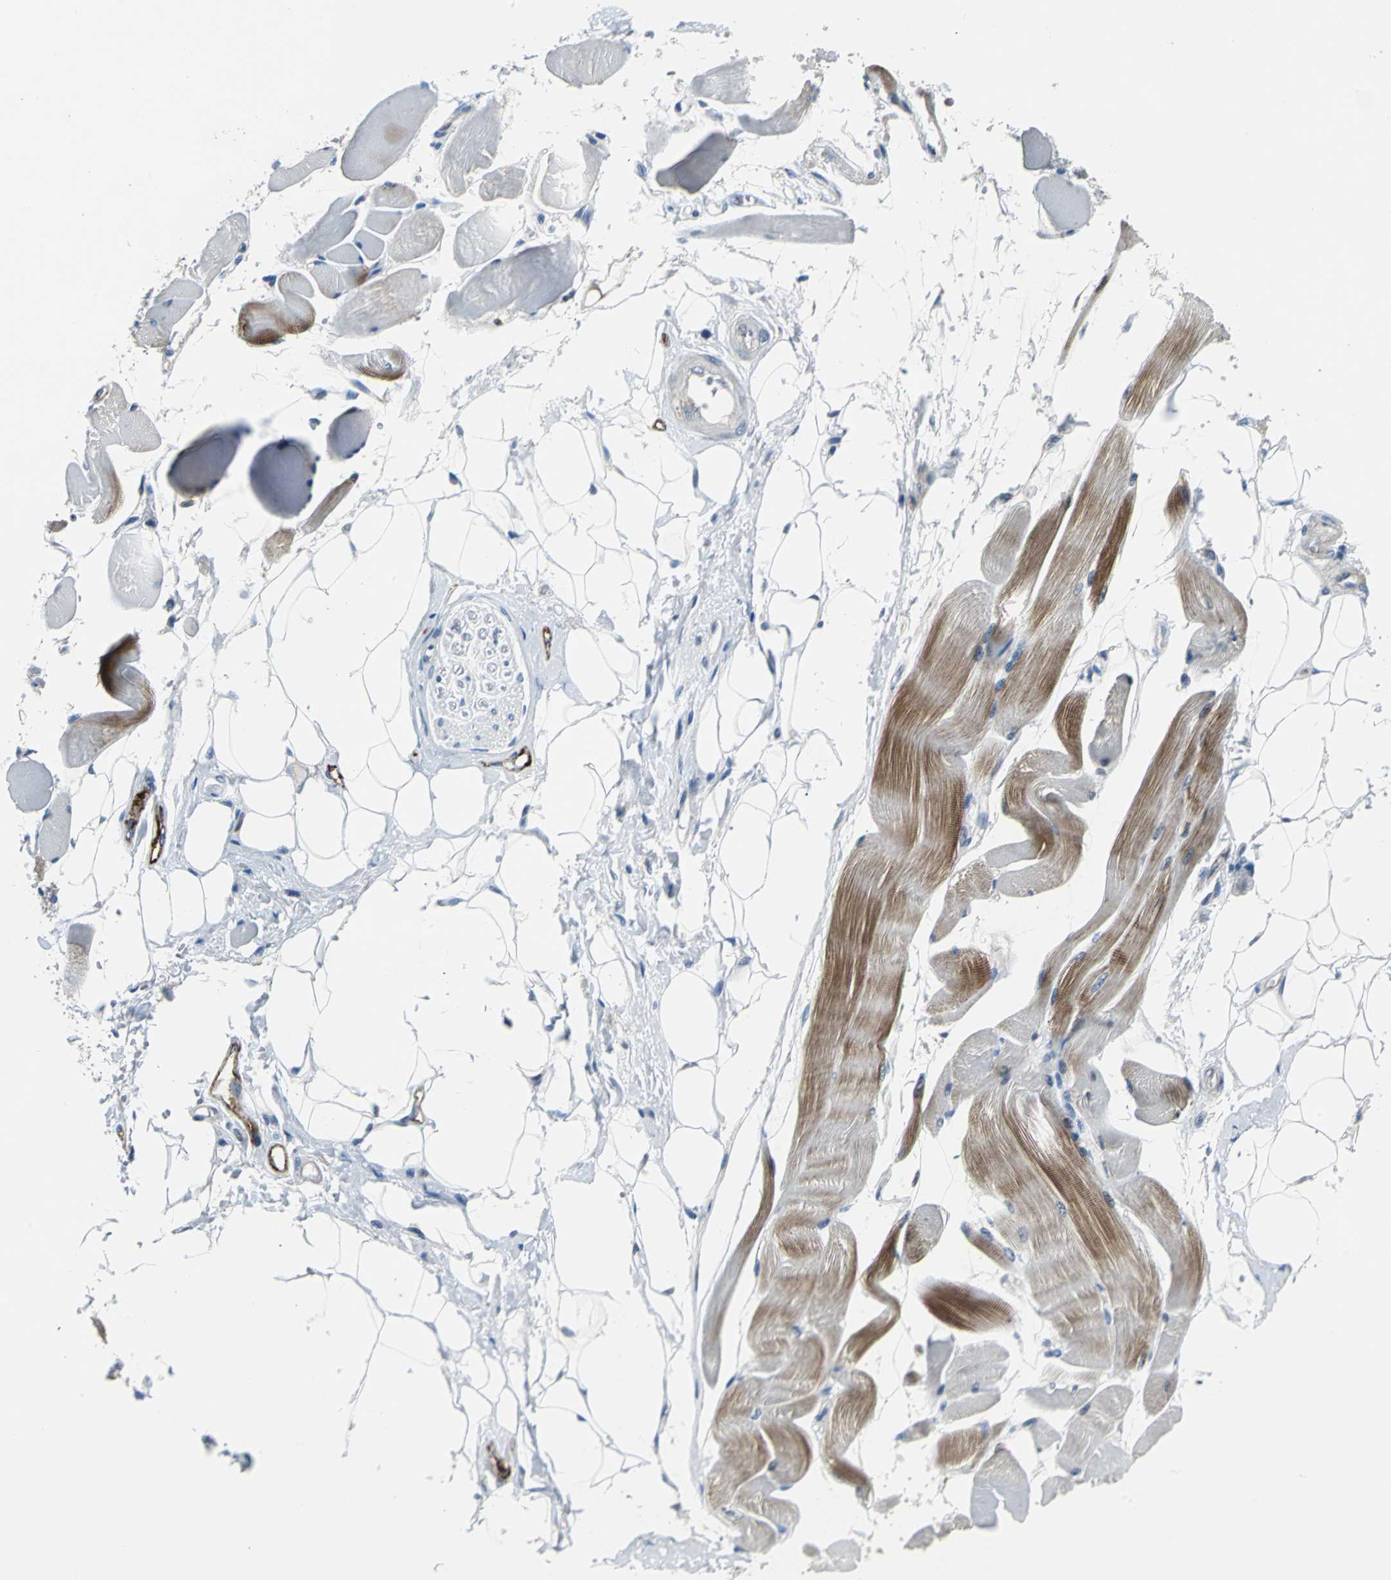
{"staining": {"intensity": "strong", "quantity": ">75%", "location": "cytoplasmic/membranous"}, "tissue": "skeletal muscle", "cell_type": "Myocytes", "image_type": "normal", "snomed": [{"axis": "morphology", "description": "Normal tissue, NOS"}, {"axis": "topography", "description": "Skeletal muscle"}, {"axis": "topography", "description": "Peripheral nerve tissue"}], "caption": "A high-resolution photomicrograph shows IHC staining of unremarkable skeletal muscle, which displays strong cytoplasmic/membranous expression in approximately >75% of myocytes. (DAB (3,3'-diaminobenzidine) = brown stain, brightfield microscopy at high magnification).", "gene": "SELP", "patient": {"sex": "female", "age": 84}}